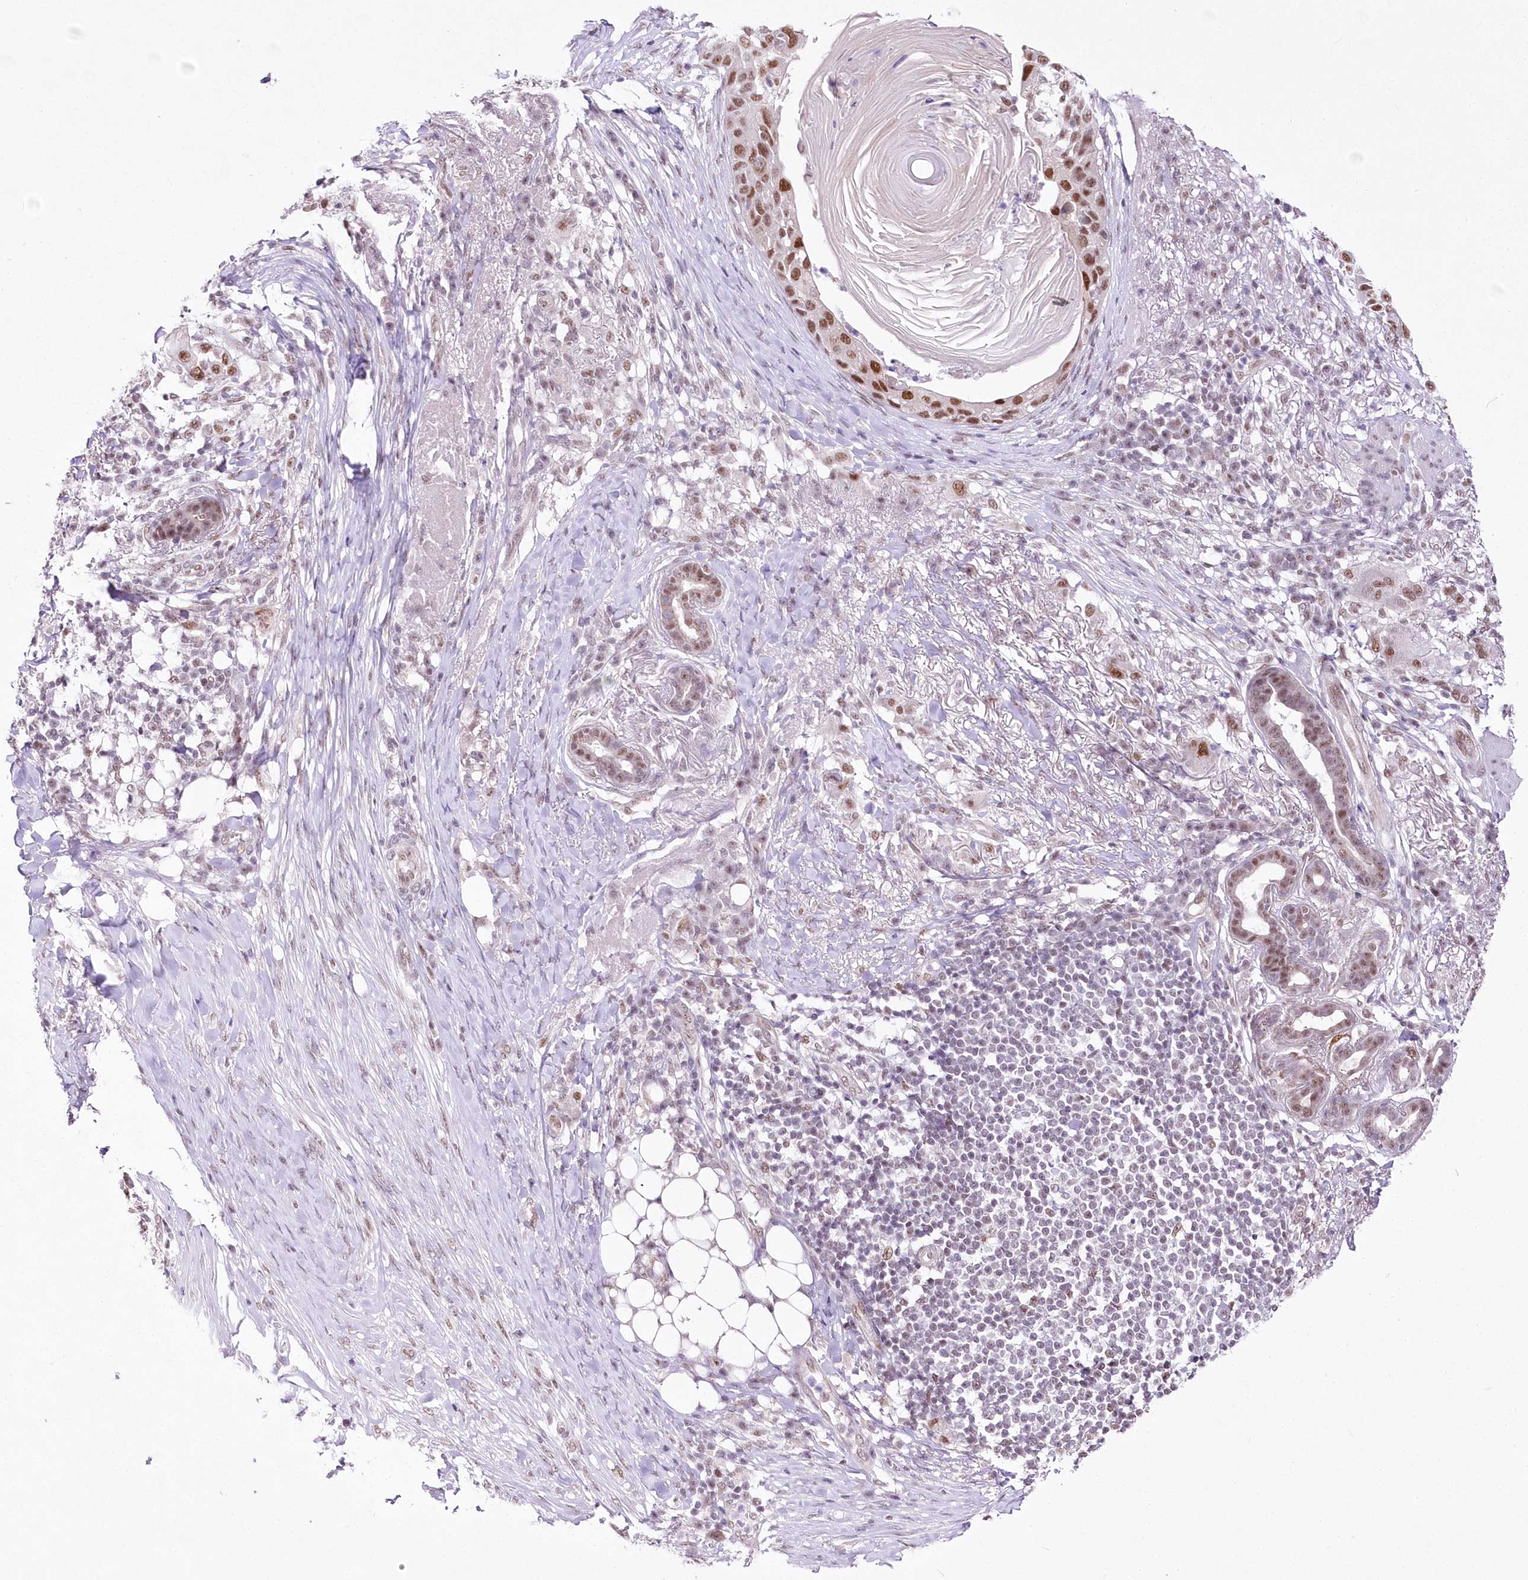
{"staining": {"intensity": "strong", "quantity": ">75%", "location": "nuclear"}, "tissue": "skin cancer", "cell_type": "Tumor cells", "image_type": "cancer", "snomed": [{"axis": "morphology", "description": "Squamous cell carcinoma, NOS"}, {"axis": "topography", "description": "Skin"}], "caption": "Strong nuclear staining is seen in about >75% of tumor cells in skin cancer.", "gene": "NSUN2", "patient": {"sex": "female", "age": 44}}